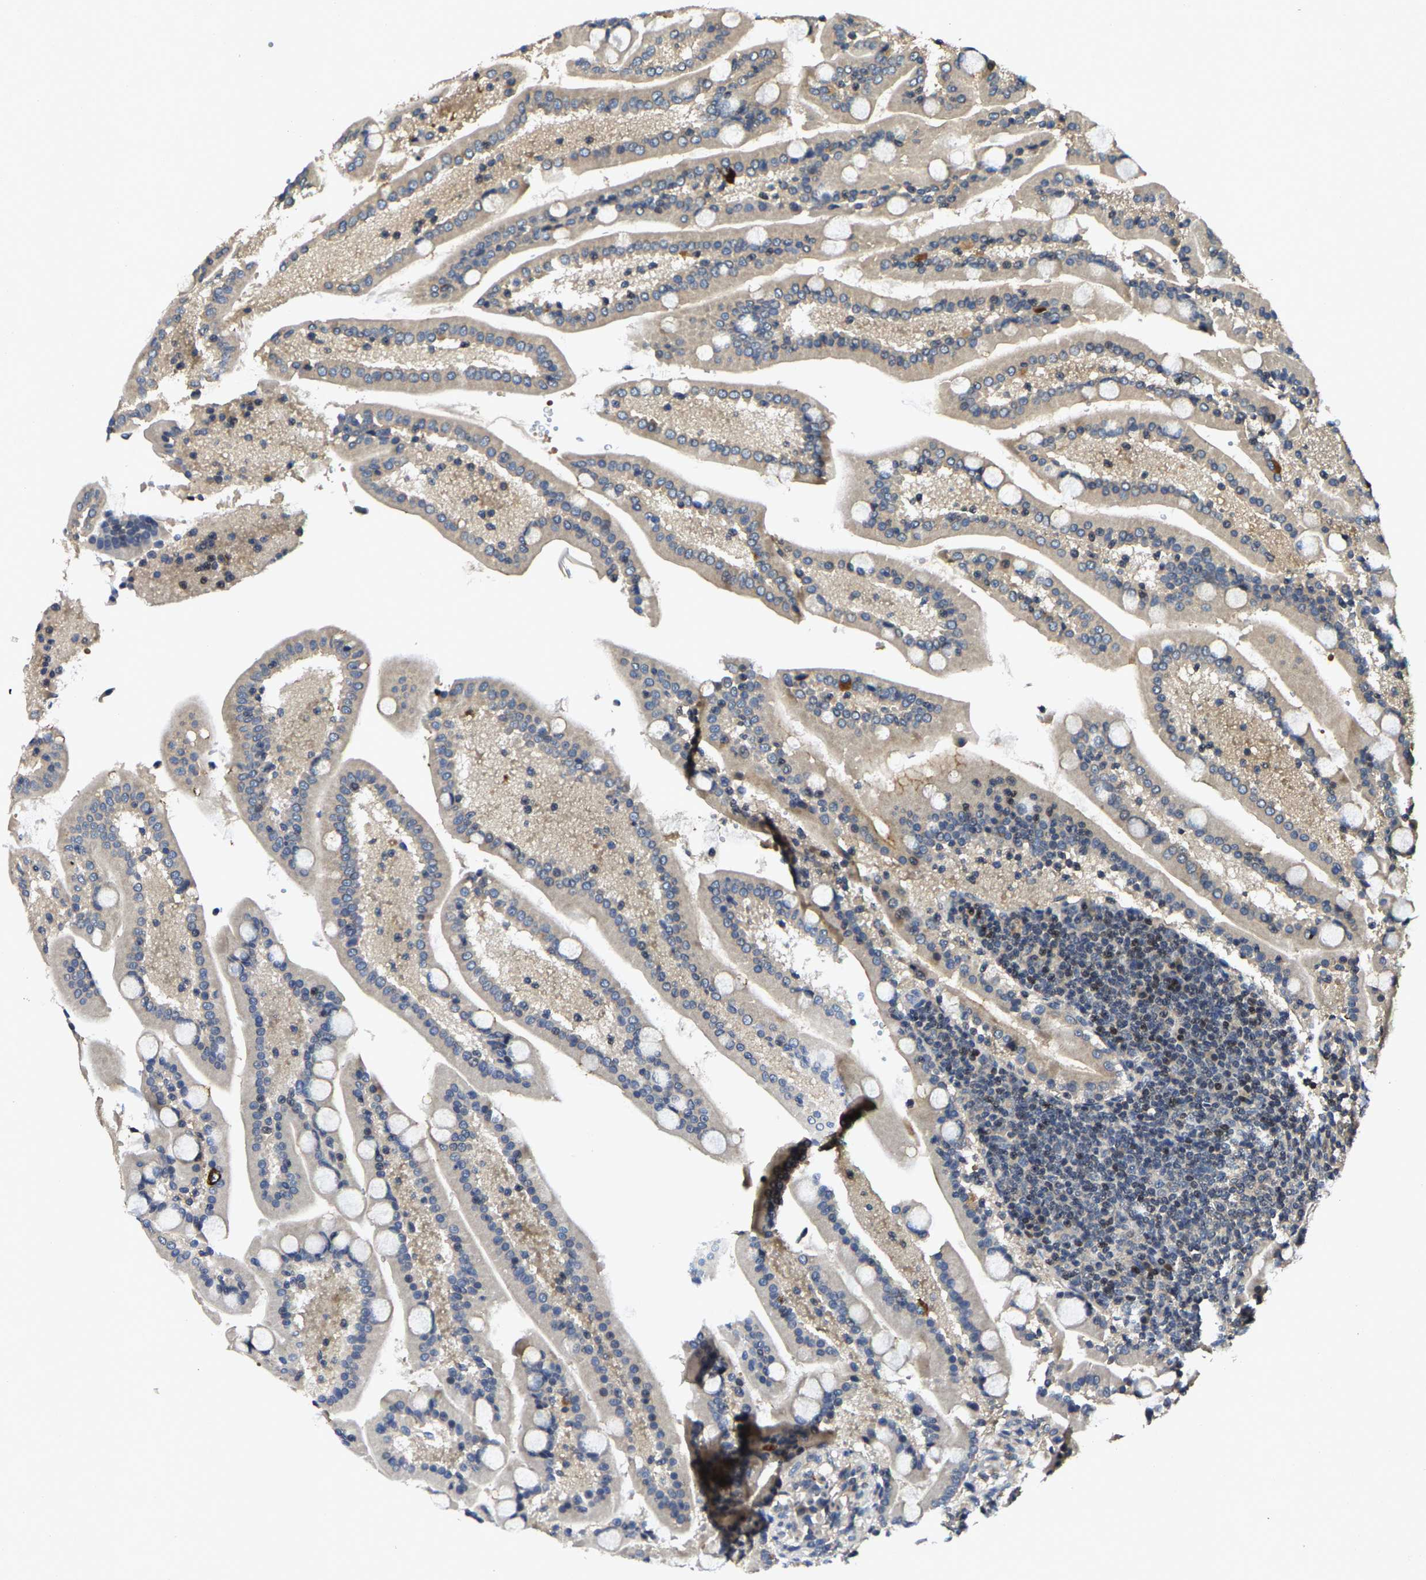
{"staining": {"intensity": "weak", "quantity": "<25%", "location": "cytoplasmic/membranous"}, "tissue": "duodenum", "cell_type": "Glandular cells", "image_type": "normal", "snomed": [{"axis": "morphology", "description": "Normal tissue, NOS"}, {"axis": "topography", "description": "Duodenum"}], "caption": "This is a image of IHC staining of unremarkable duodenum, which shows no expression in glandular cells.", "gene": "AGBL3", "patient": {"sex": "male", "age": 54}}